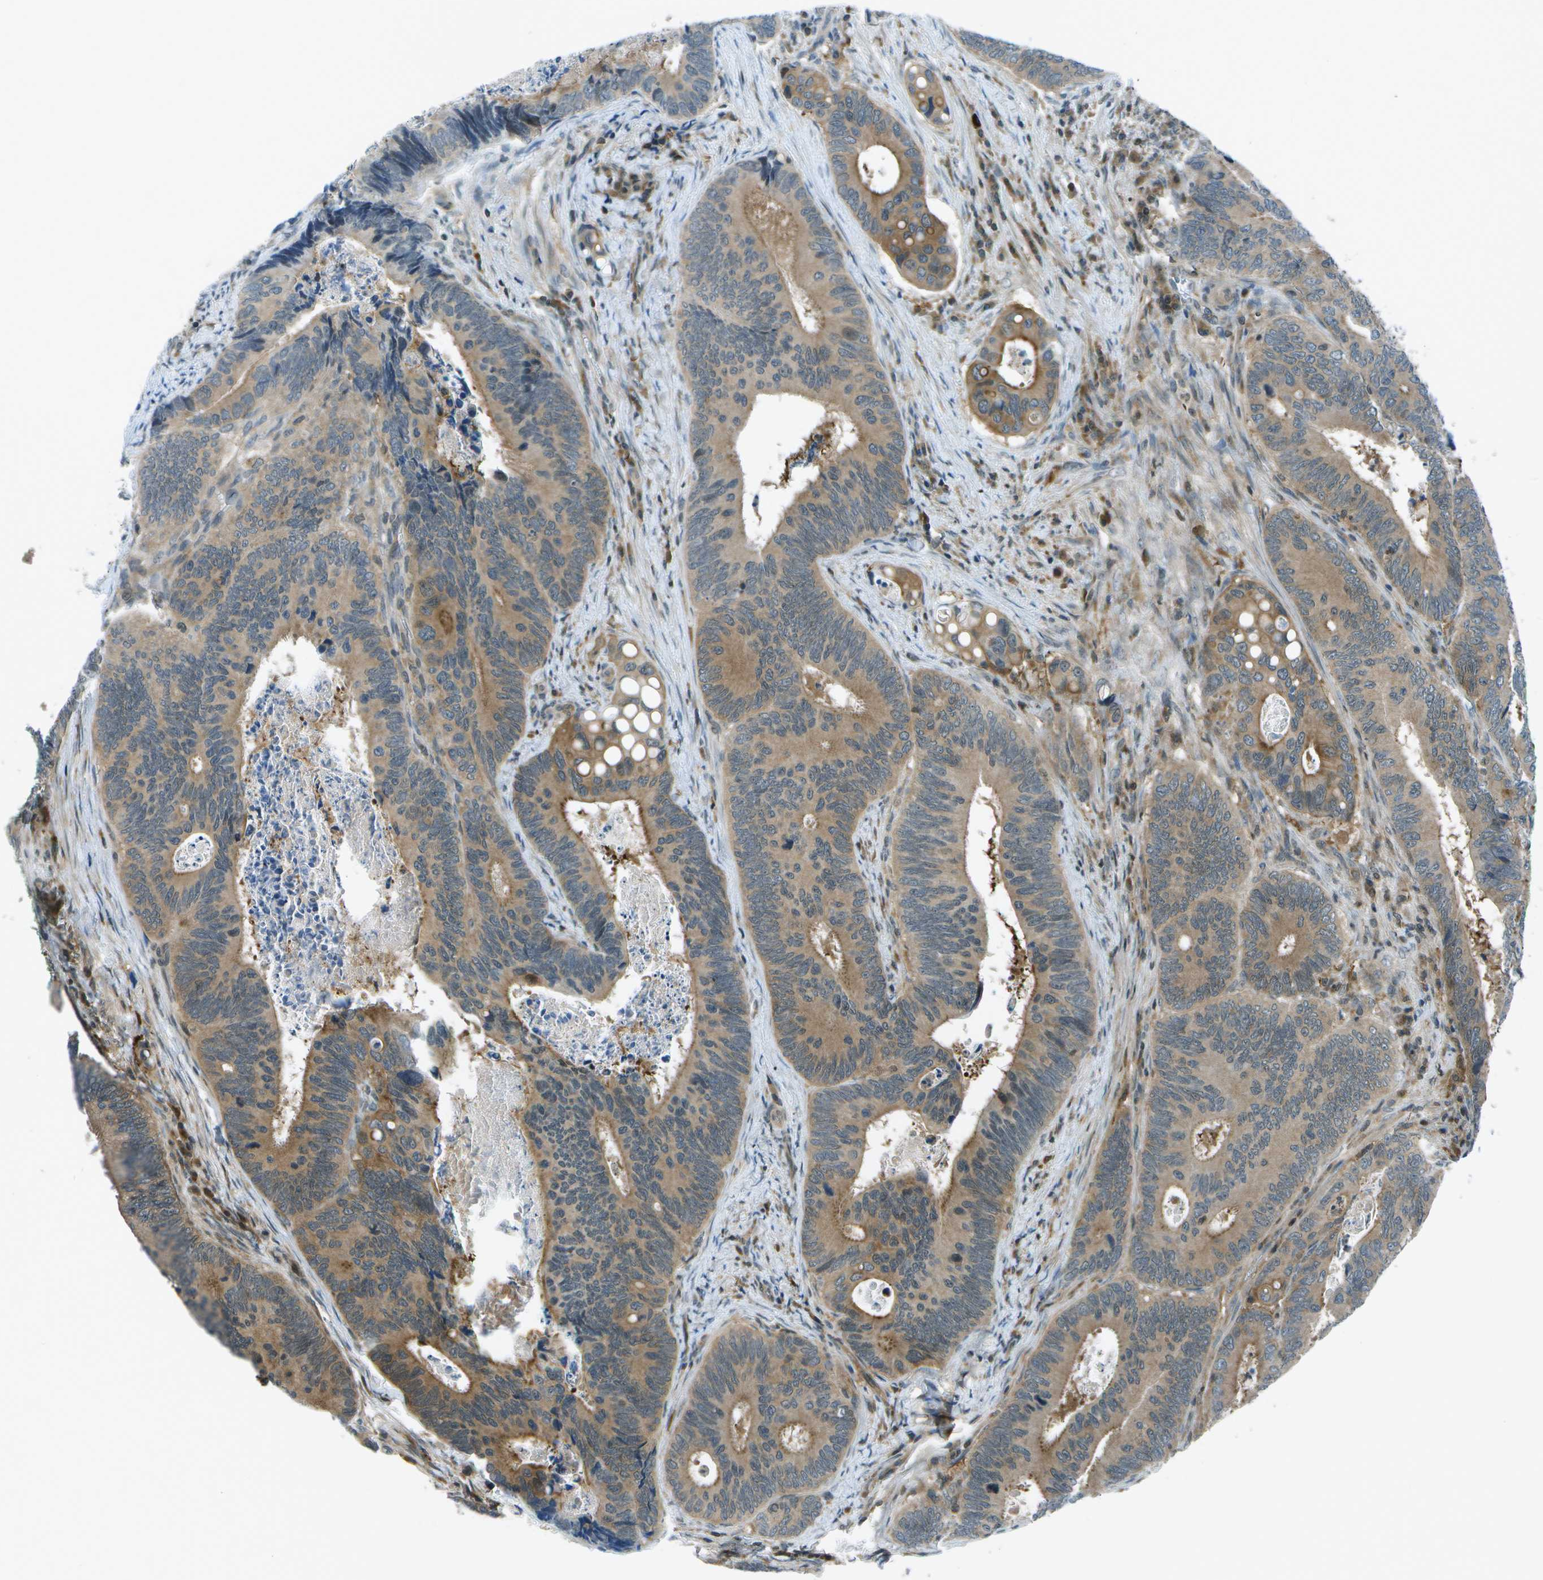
{"staining": {"intensity": "moderate", "quantity": ">75%", "location": "cytoplasmic/membranous"}, "tissue": "colorectal cancer", "cell_type": "Tumor cells", "image_type": "cancer", "snomed": [{"axis": "morphology", "description": "Inflammation, NOS"}, {"axis": "morphology", "description": "Adenocarcinoma, NOS"}, {"axis": "topography", "description": "Colon"}], "caption": "Human adenocarcinoma (colorectal) stained with a protein marker demonstrates moderate staining in tumor cells.", "gene": "TMEM19", "patient": {"sex": "male", "age": 72}}